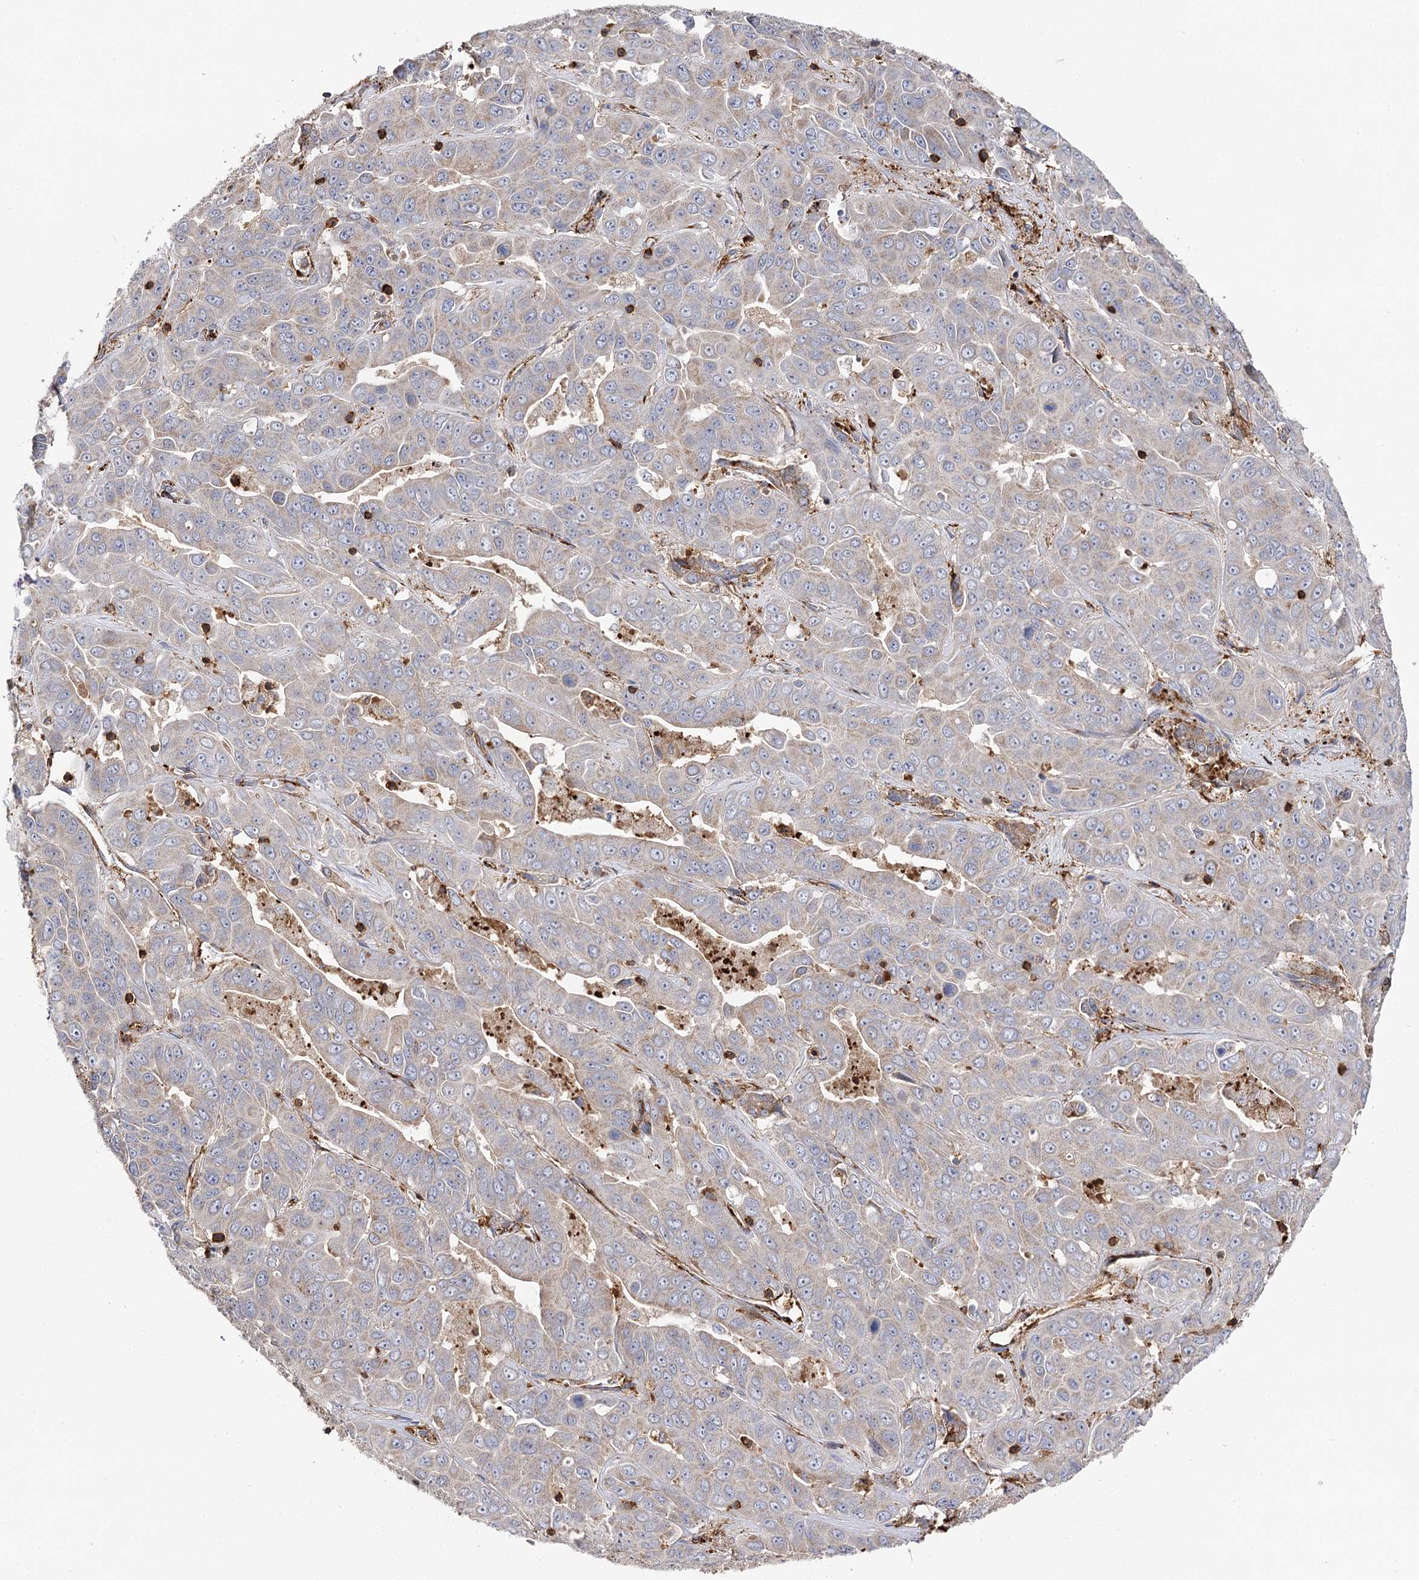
{"staining": {"intensity": "negative", "quantity": "none", "location": "none"}, "tissue": "liver cancer", "cell_type": "Tumor cells", "image_type": "cancer", "snomed": [{"axis": "morphology", "description": "Cholangiocarcinoma"}, {"axis": "topography", "description": "Liver"}], "caption": "Immunohistochemistry image of neoplastic tissue: liver cholangiocarcinoma stained with DAB (3,3'-diaminobenzidine) reveals no significant protein expression in tumor cells.", "gene": "SEC24B", "patient": {"sex": "female", "age": 52}}